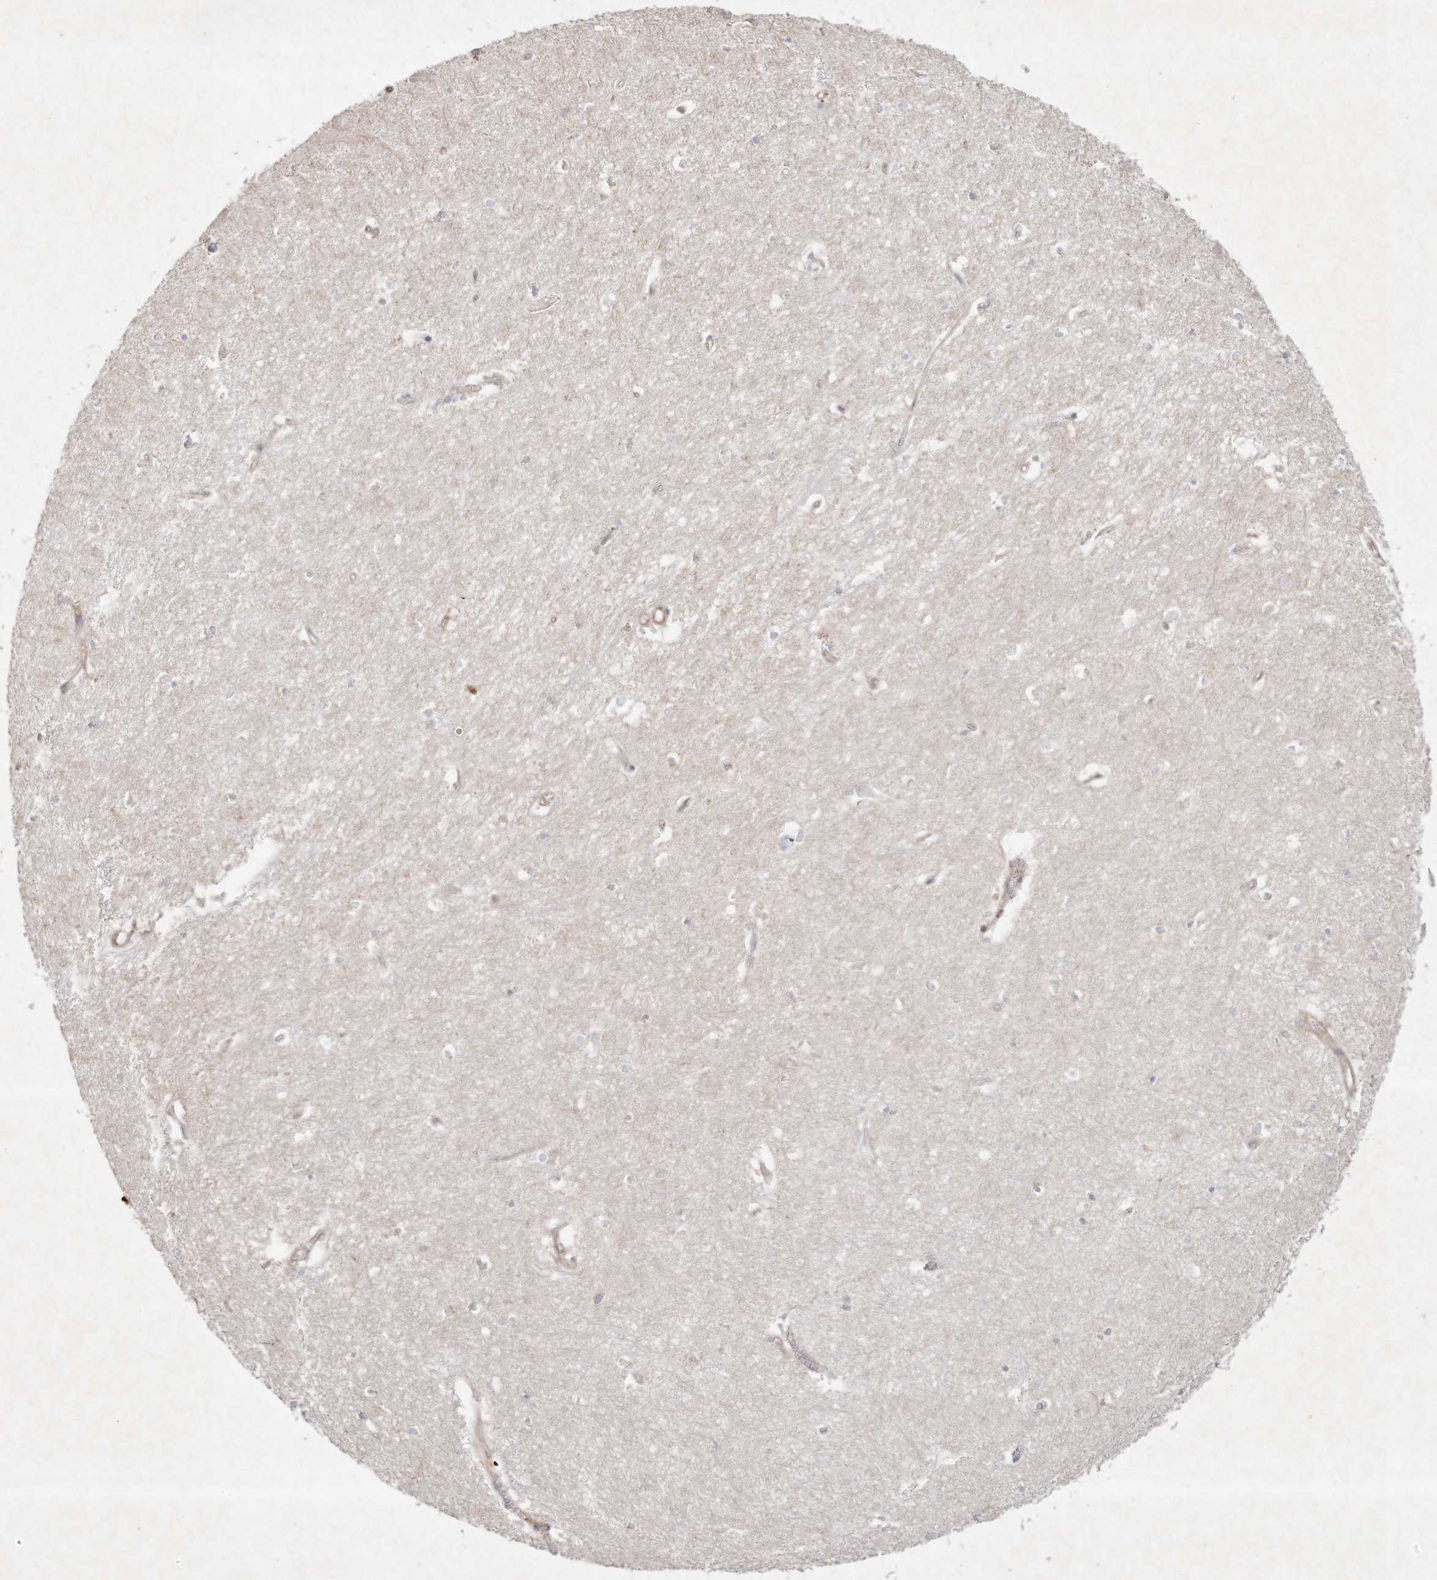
{"staining": {"intensity": "negative", "quantity": "none", "location": "none"}, "tissue": "hippocampus", "cell_type": "Glial cells", "image_type": "normal", "snomed": [{"axis": "morphology", "description": "Normal tissue, NOS"}, {"axis": "topography", "description": "Hippocampus"}], "caption": "Immunohistochemistry of benign hippocampus demonstrates no expression in glial cells.", "gene": "HTR5A", "patient": {"sex": "female", "age": 64}}